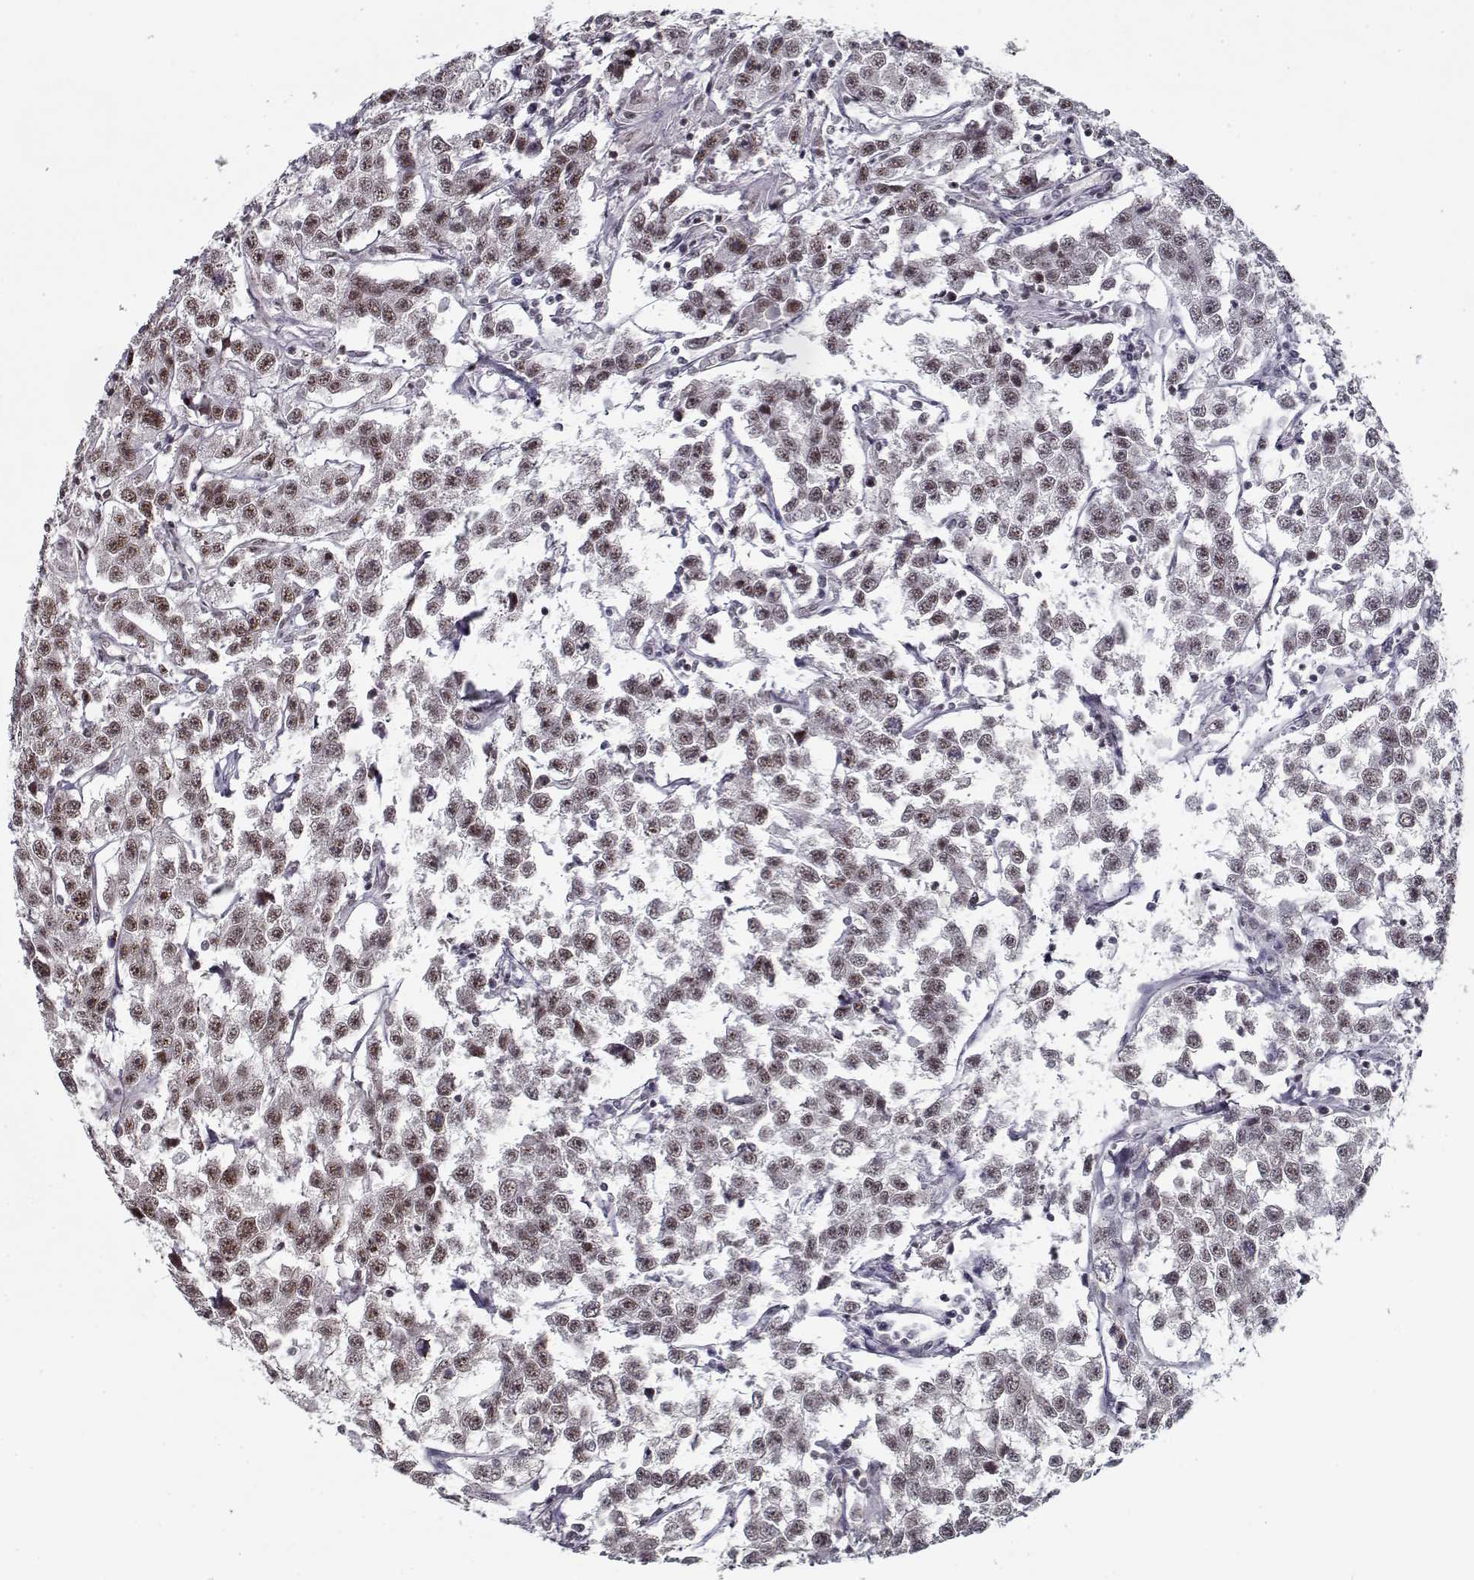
{"staining": {"intensity": "strong", "quantity": "25%-75%", "location": "nuclear"}, "tissue": "testis cancer", "cell_type": "Tumor cells", "image_type": "cancer", "snomed": [{"axis": "morphology", "description": "Seminoma, NOS"}, {"axis": "topography", "description": "Testis"}], "caption": "This is an image of immunohistochemistry (IHC) staining of testis seminoma, which shows strong staining in the nuclear of tumor cells.", "gene": "TESPA1", "patient": {"sex": "male", "age": 59}}